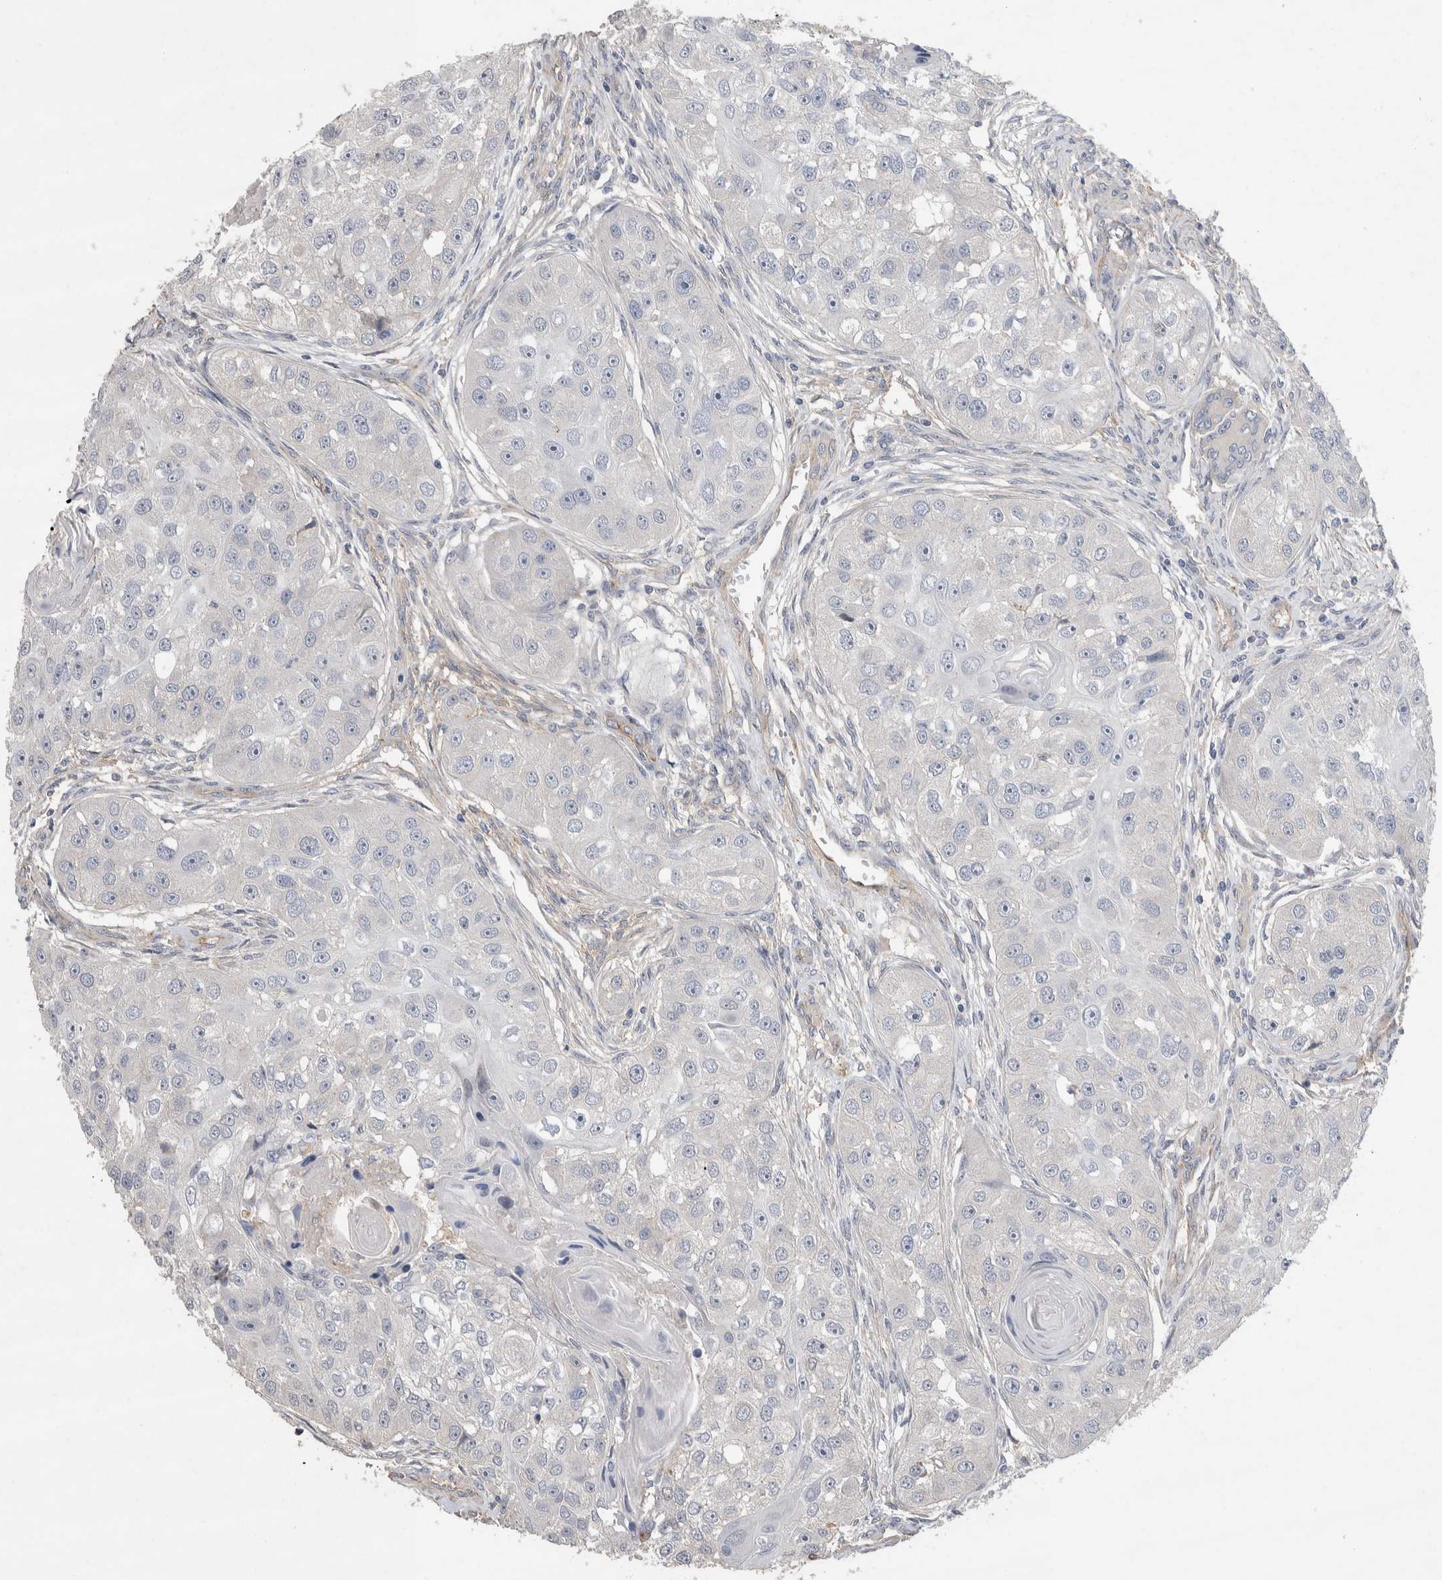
{"staining": {"intensity": "negative", "quantity": "none", "location": "none"}, "tissue": "head and neck cancer", "cell_type": "Tumor cells", "image_type": "cancer", "snomed": [{"axis": "morphology", "description": "Normal tissue, NOS"}, {"axis": "morphology", "description": "Squamous cell carcinoma, NOS"}, {"axis": "topography", "description": "Skeletal muscle"}, {"axis": "topography", "description": "Head-Neck"}], "caption": "Immunohistochemistry (IHC) of head and neck squamous cell carcinoma demonstrates no positivity in tumor cells.", "gene": "GCNA", "patient": {"sex": "male", "age": 51}}